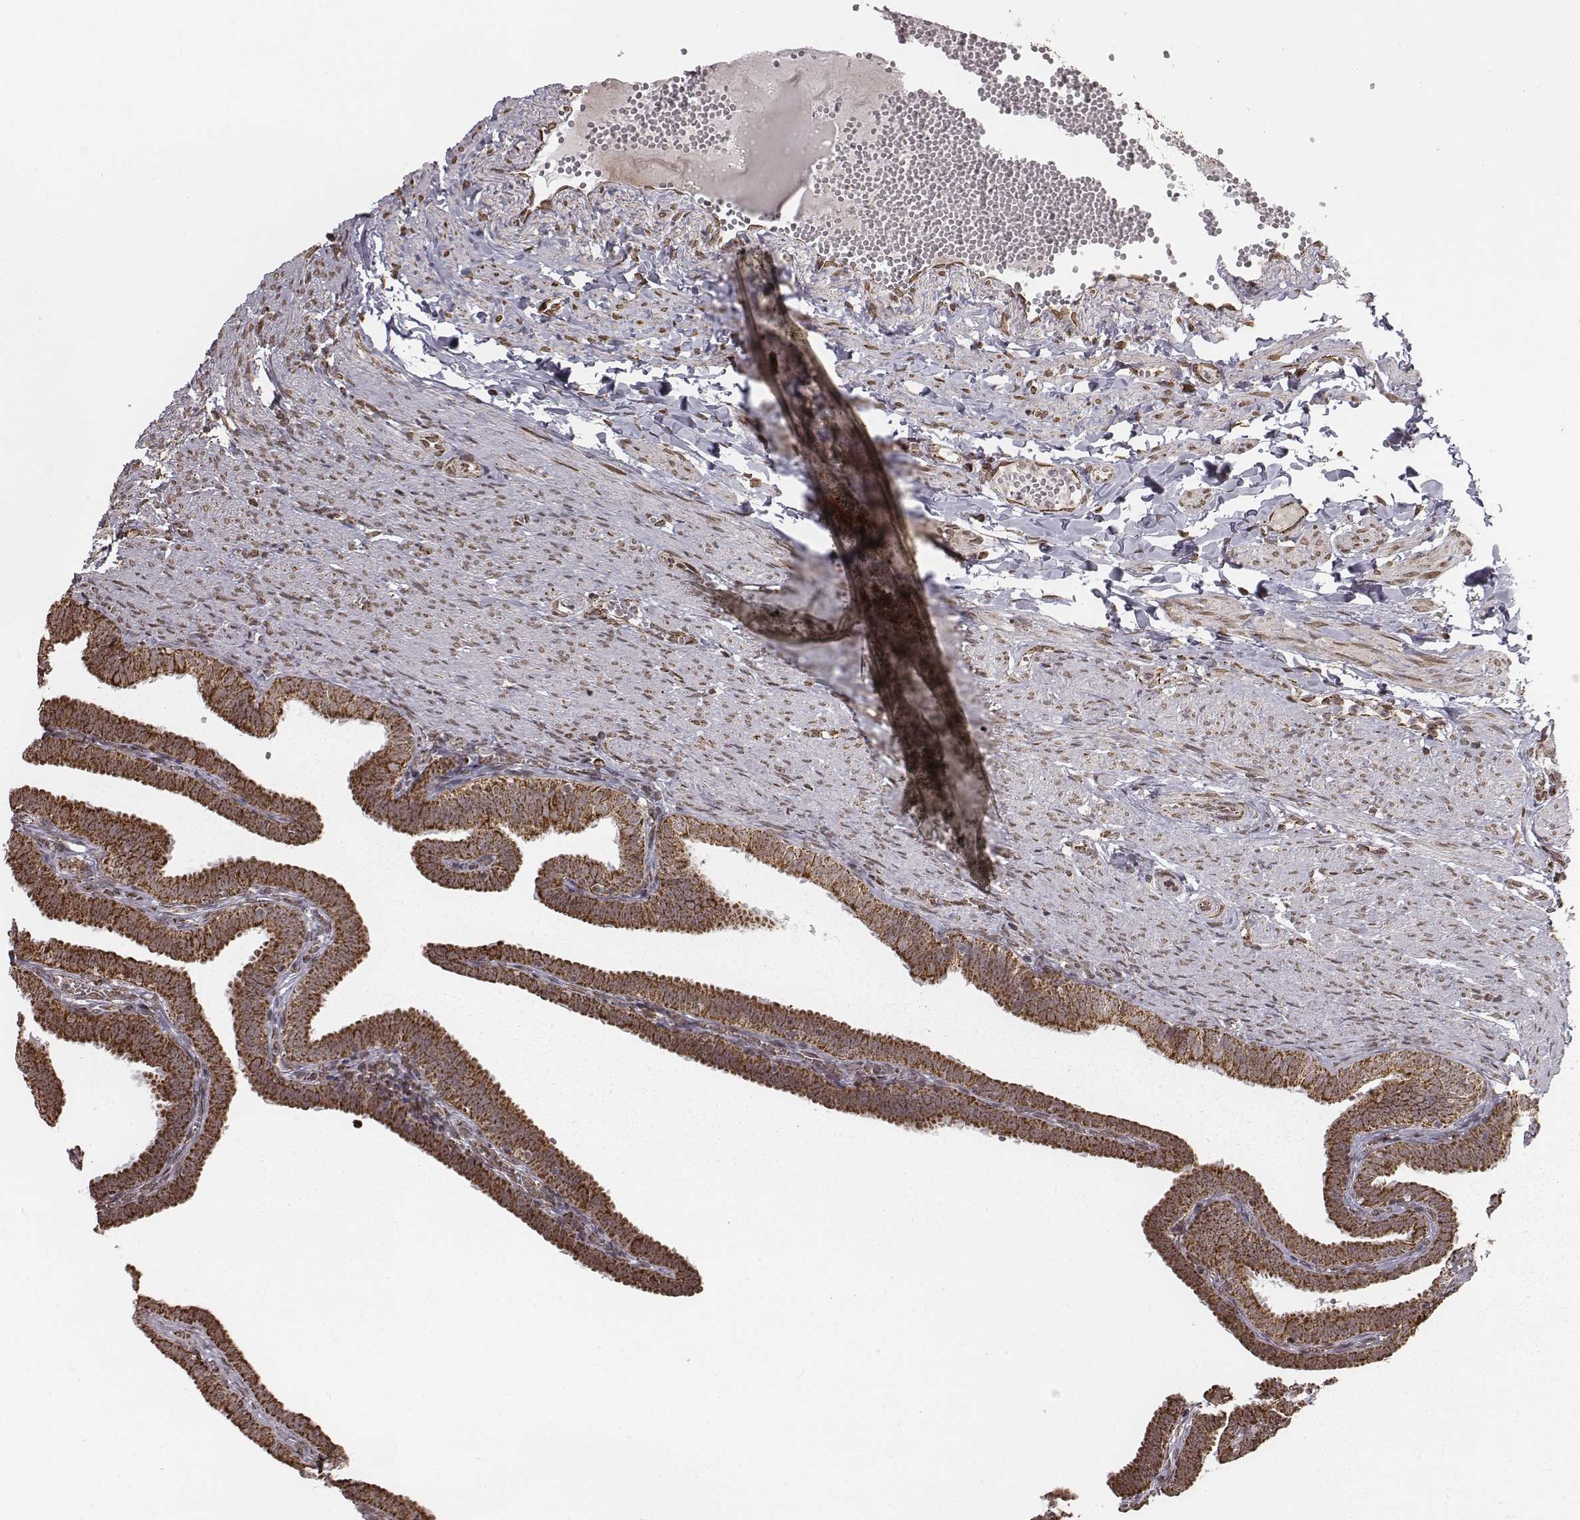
{"staining": {"intensity": "moderate", "quantity": ">75%", "location": "cytoplasmic/membranous"}, "tissue": "fallopian tube", "cell_type": "Glandular cells", "image_type": "normal", "snomed": [{"axis": "morphology", "description": "Normal tissue, NOS"}, {"axis": "topography", "description": "Fallopian tube"}], "caption": "The immunohistochemical stain shows moderate cytoplasmic/membranous positivity in glandular cells of benign fallopian tube. (Brightfield microscopy of DAB IHC at high magnification).", "gene": "ACOT2", "patient": {"sex": "female", "age": 25}}